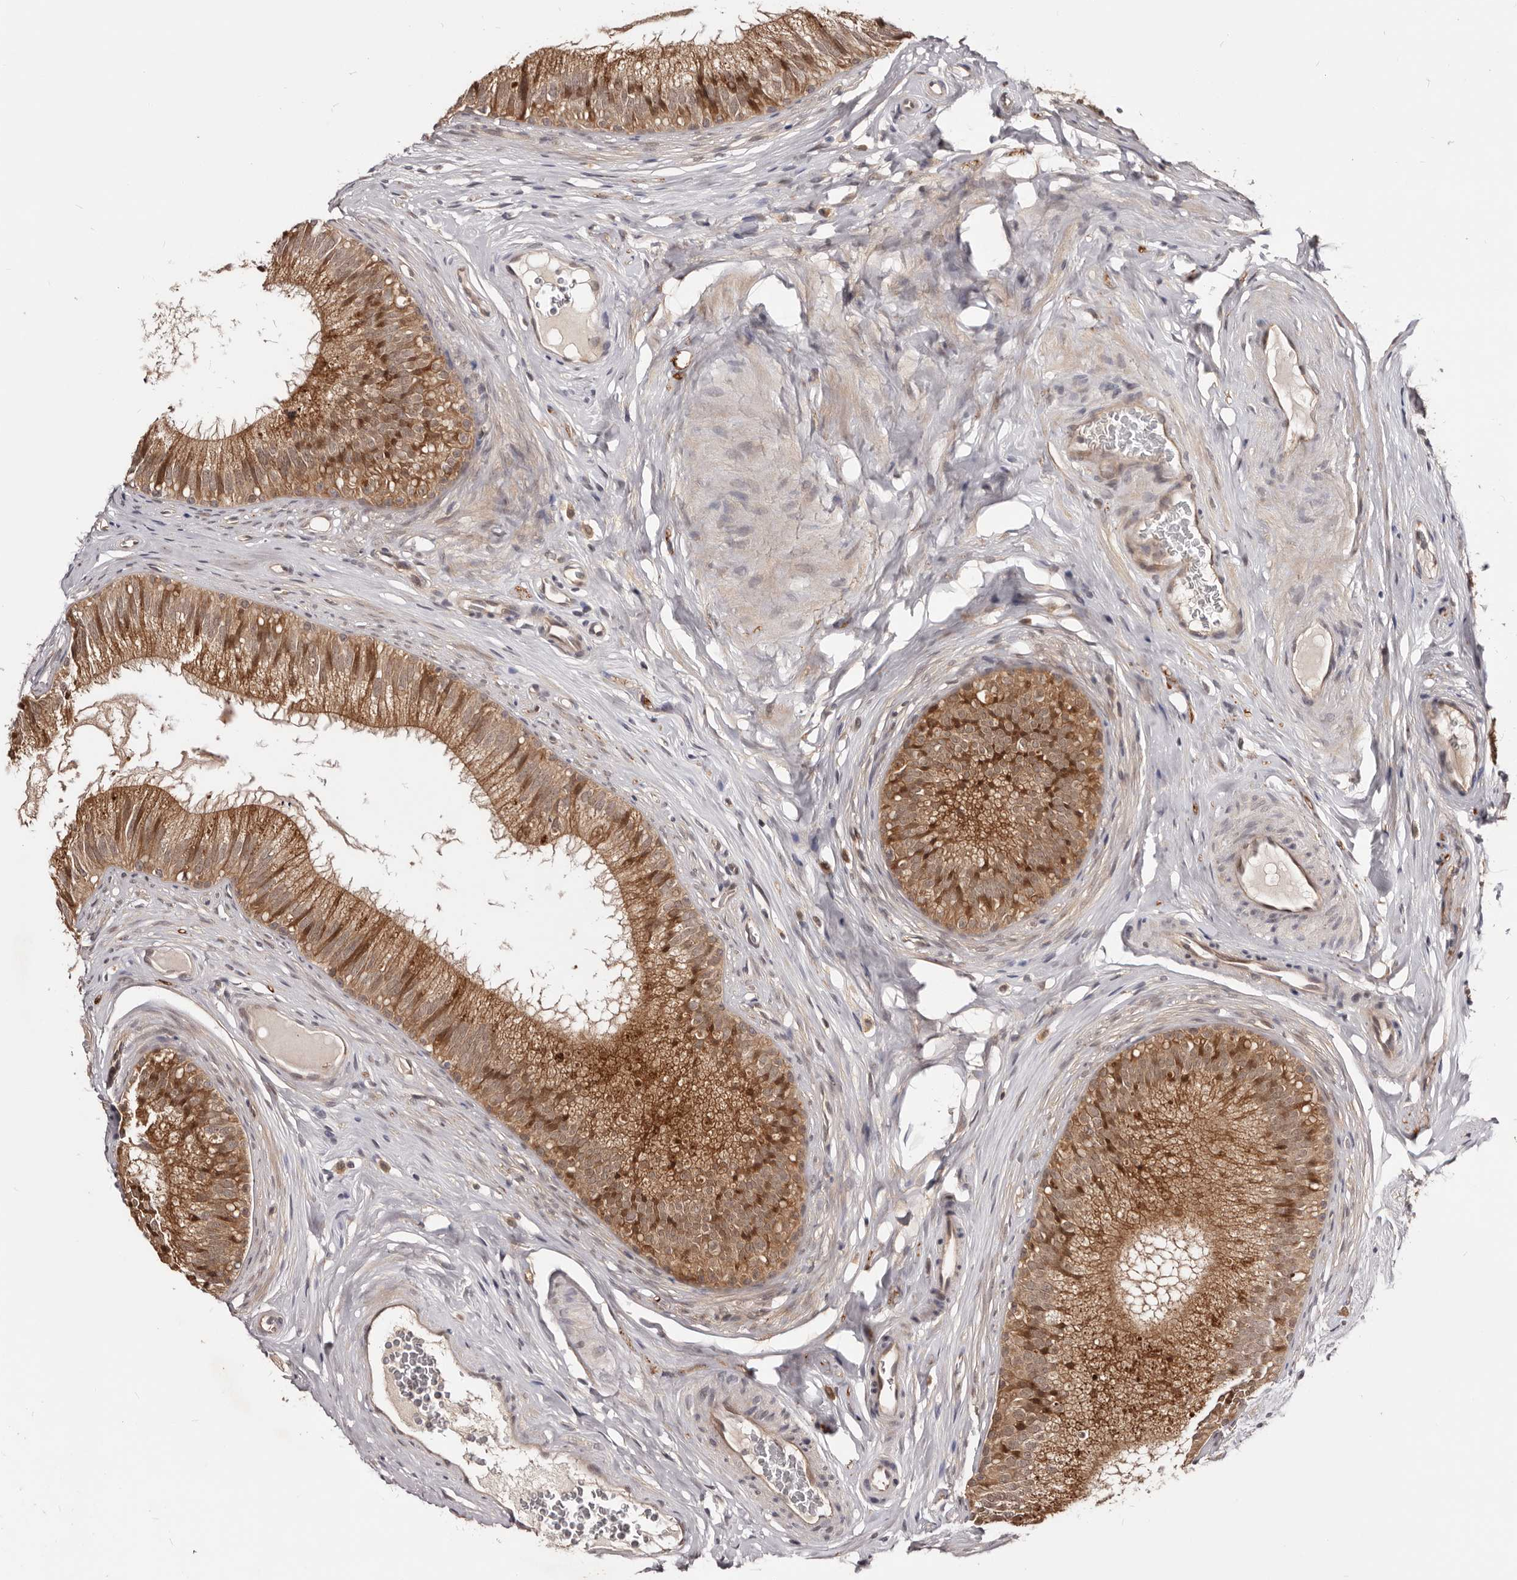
{"staining": {"intensity": "moderate", "quantity": ">75%", "location": "cytoplasmic/membranous"}, "tissue": "epididymis", "cell_type": "Glandular cells", "image_type": "normal", "snomed": [{"axis": "morphology", "description": "Normal tissue, NOS"}, {"axis": "topography", "description": "Epididymis"}], "caption": "Normal epididymis displays moderate cytoplasmic/membranous staining in about >75% of glandular cells (DAB (3,3'-diaminobenzidine) IHC, brown staining for protein, blue staining for nuclei)..", "gene": "MDP1", "patient": {"sex": "male", "age": 29}}